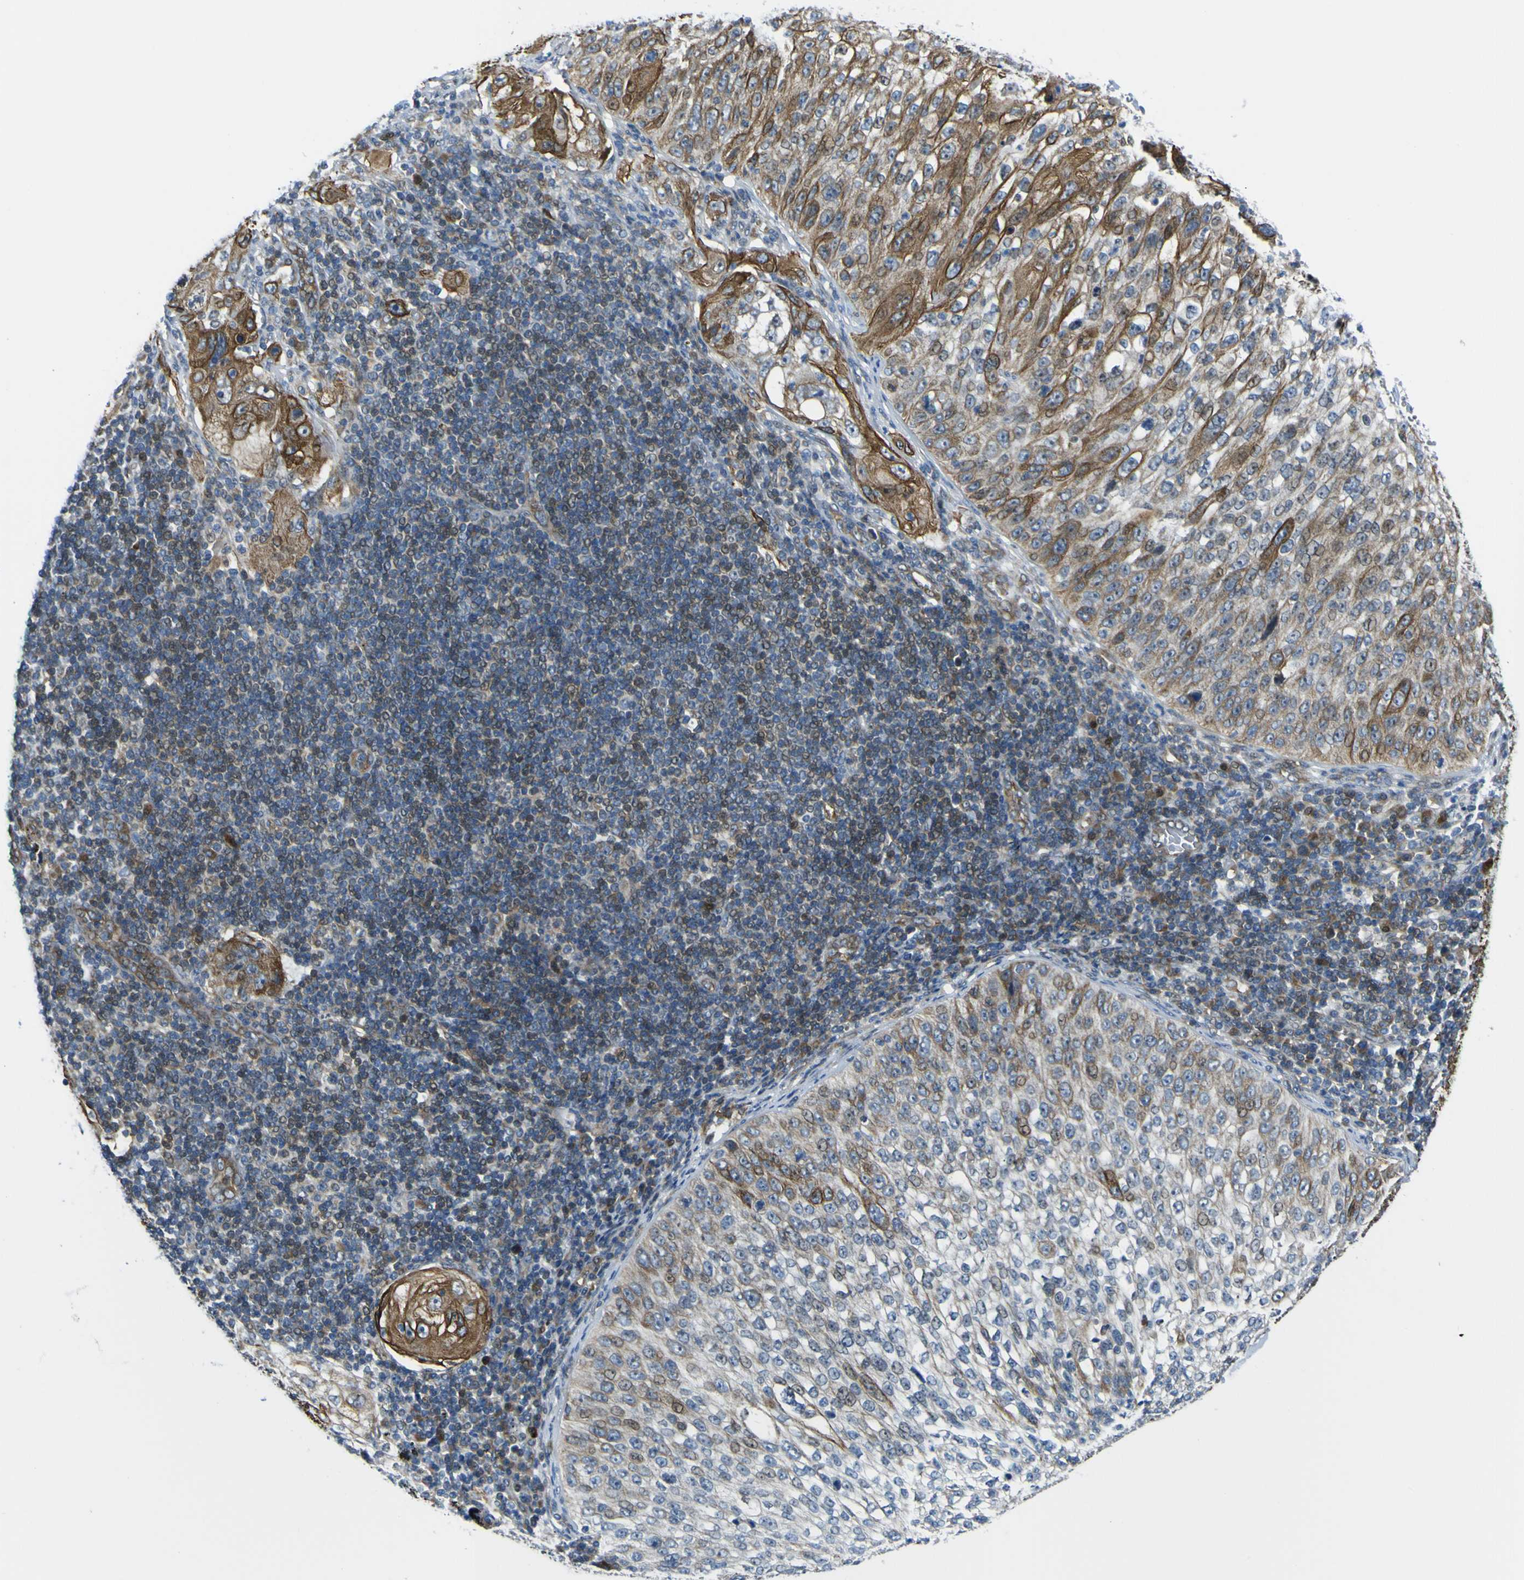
{"staining": {"intensity": "strong", "quantity": "25%-75%", "location": "cytoplasmic/membranous"}, "tissue": "lung cancer", "cell_type": "Tumor cells", "image_type": "cancer", "snomed": [{"axis": "morphology", "description": "Inflammation, NOS"}, {"axis": "morphology", "description": "Squamous cell carcinoma, NOS"}, {"axis": "topography", "description": "Lymph node"}, {"axis": "topography", "description": "Soft tissue"}, {"axis": "topography", "description": "Lung"}], "caption": "High-power microscopy captured an immunohistochemistry micrograph of lung cancer (squamous cell carcinoma), revealing strong cytoplasmic/membranous positivity in about 25%-75% of tumor cells. The staining was performed using DAB (3,3'-diaminobenzidine), with brown indicating positive protein expression. Nuclei are stained blue with hematoxylin.", "gene": "KDM7A", "patient": {"sex": "male", "age": 66}}